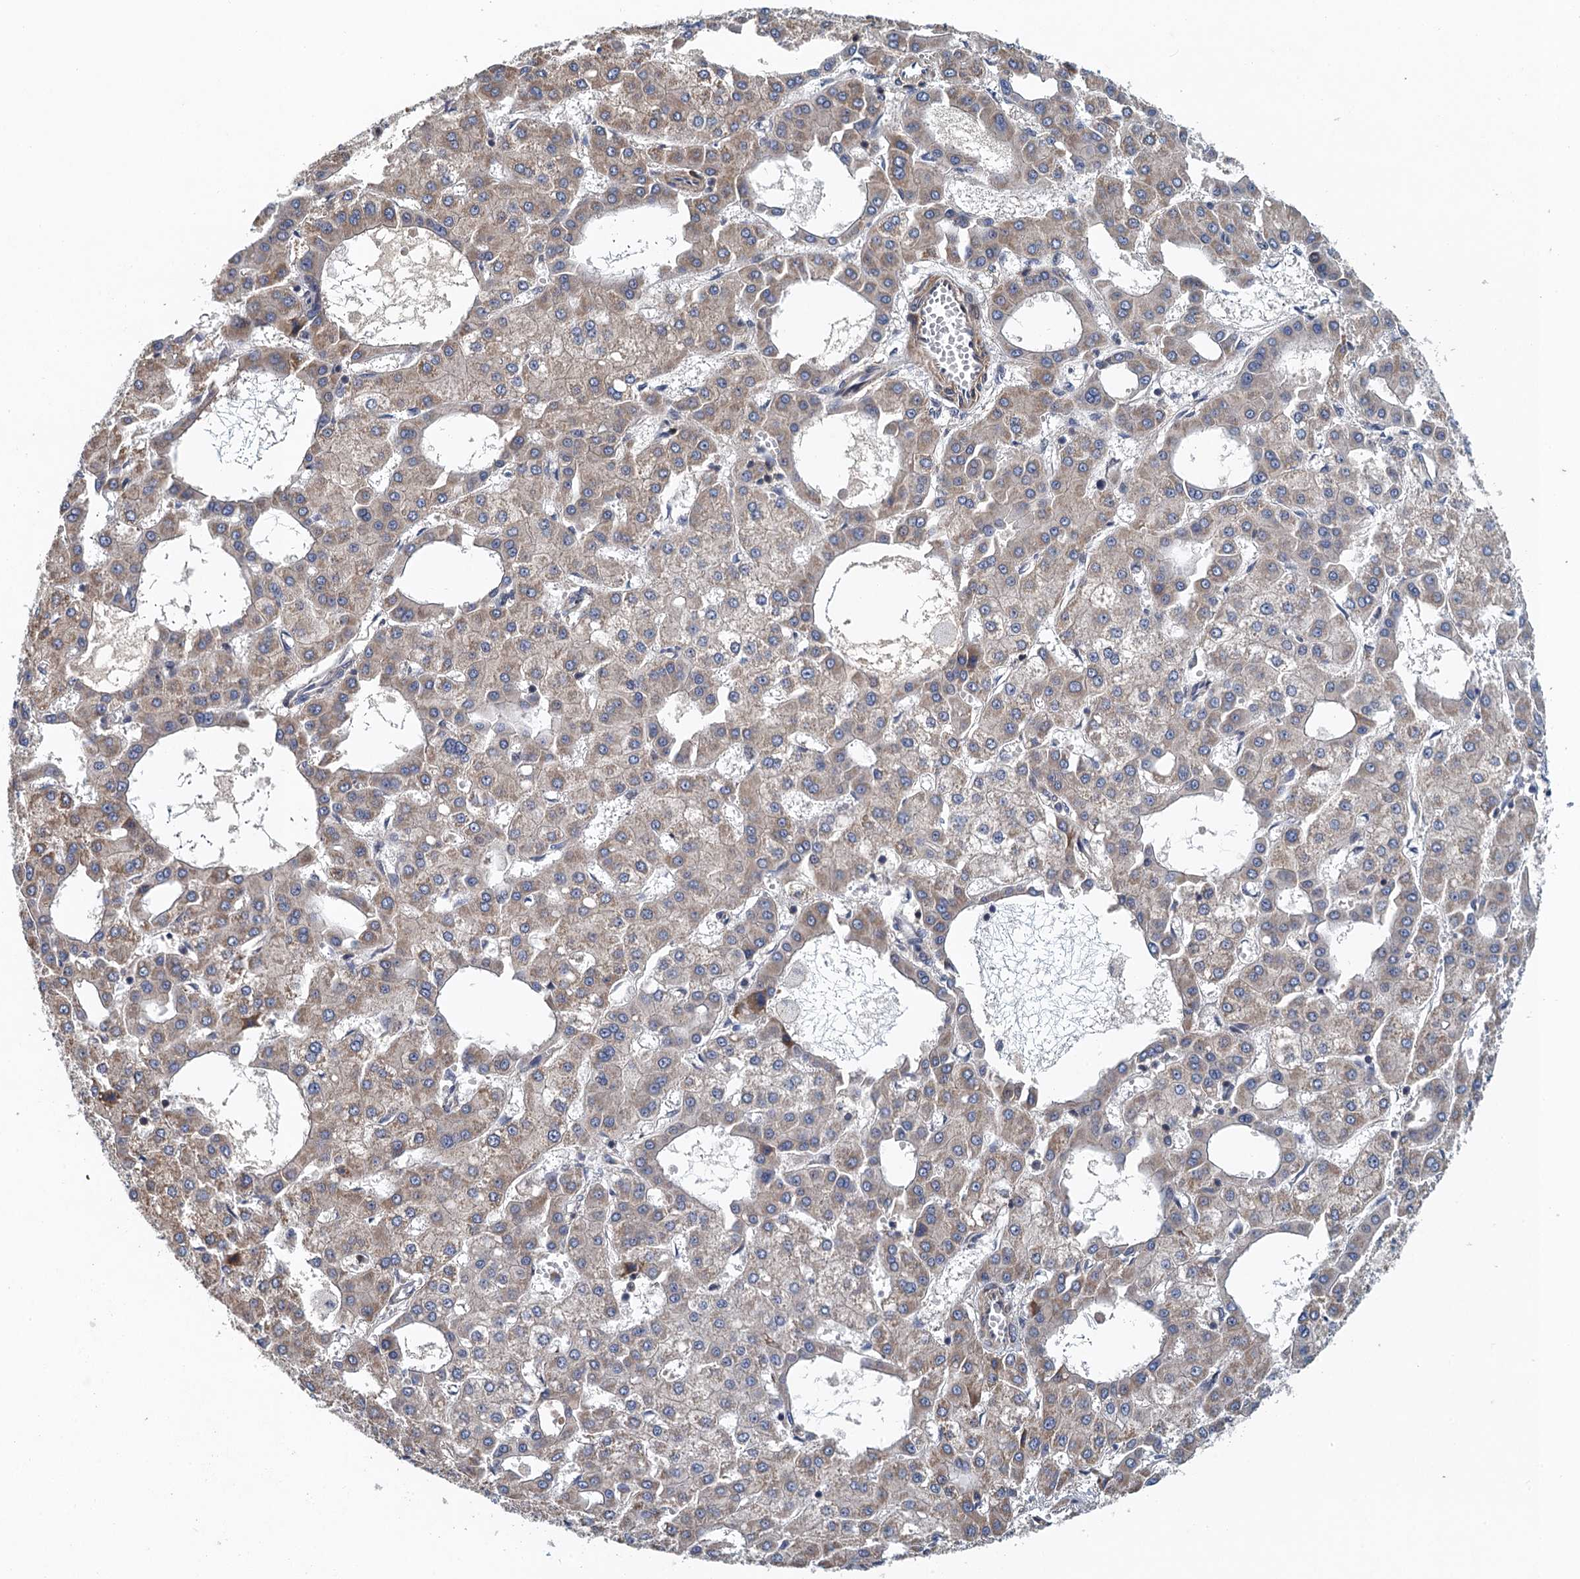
{"staining": {"intensity": "weak", "quantity": "25%-75%", "location": "cytoplasmic/membranous"}, "tissue": "liver cancer", "cell_type": "Tumor cells", "image_type": "cancer", "snomed": [{"axis": "morphology", "description": "Carcinoma, Hepatocellular, NOS"}, {"axis": "topography", "description": "Liver"}], "caption": "Liver cancer (hepatocellular carcinoma) stained with a brown dye shows weak cytoplasmic/membranous positive expression in about 25%-75% of tumor cells.", "gene": "MDM1", "patient": {"sex": "male", "age": 47}}